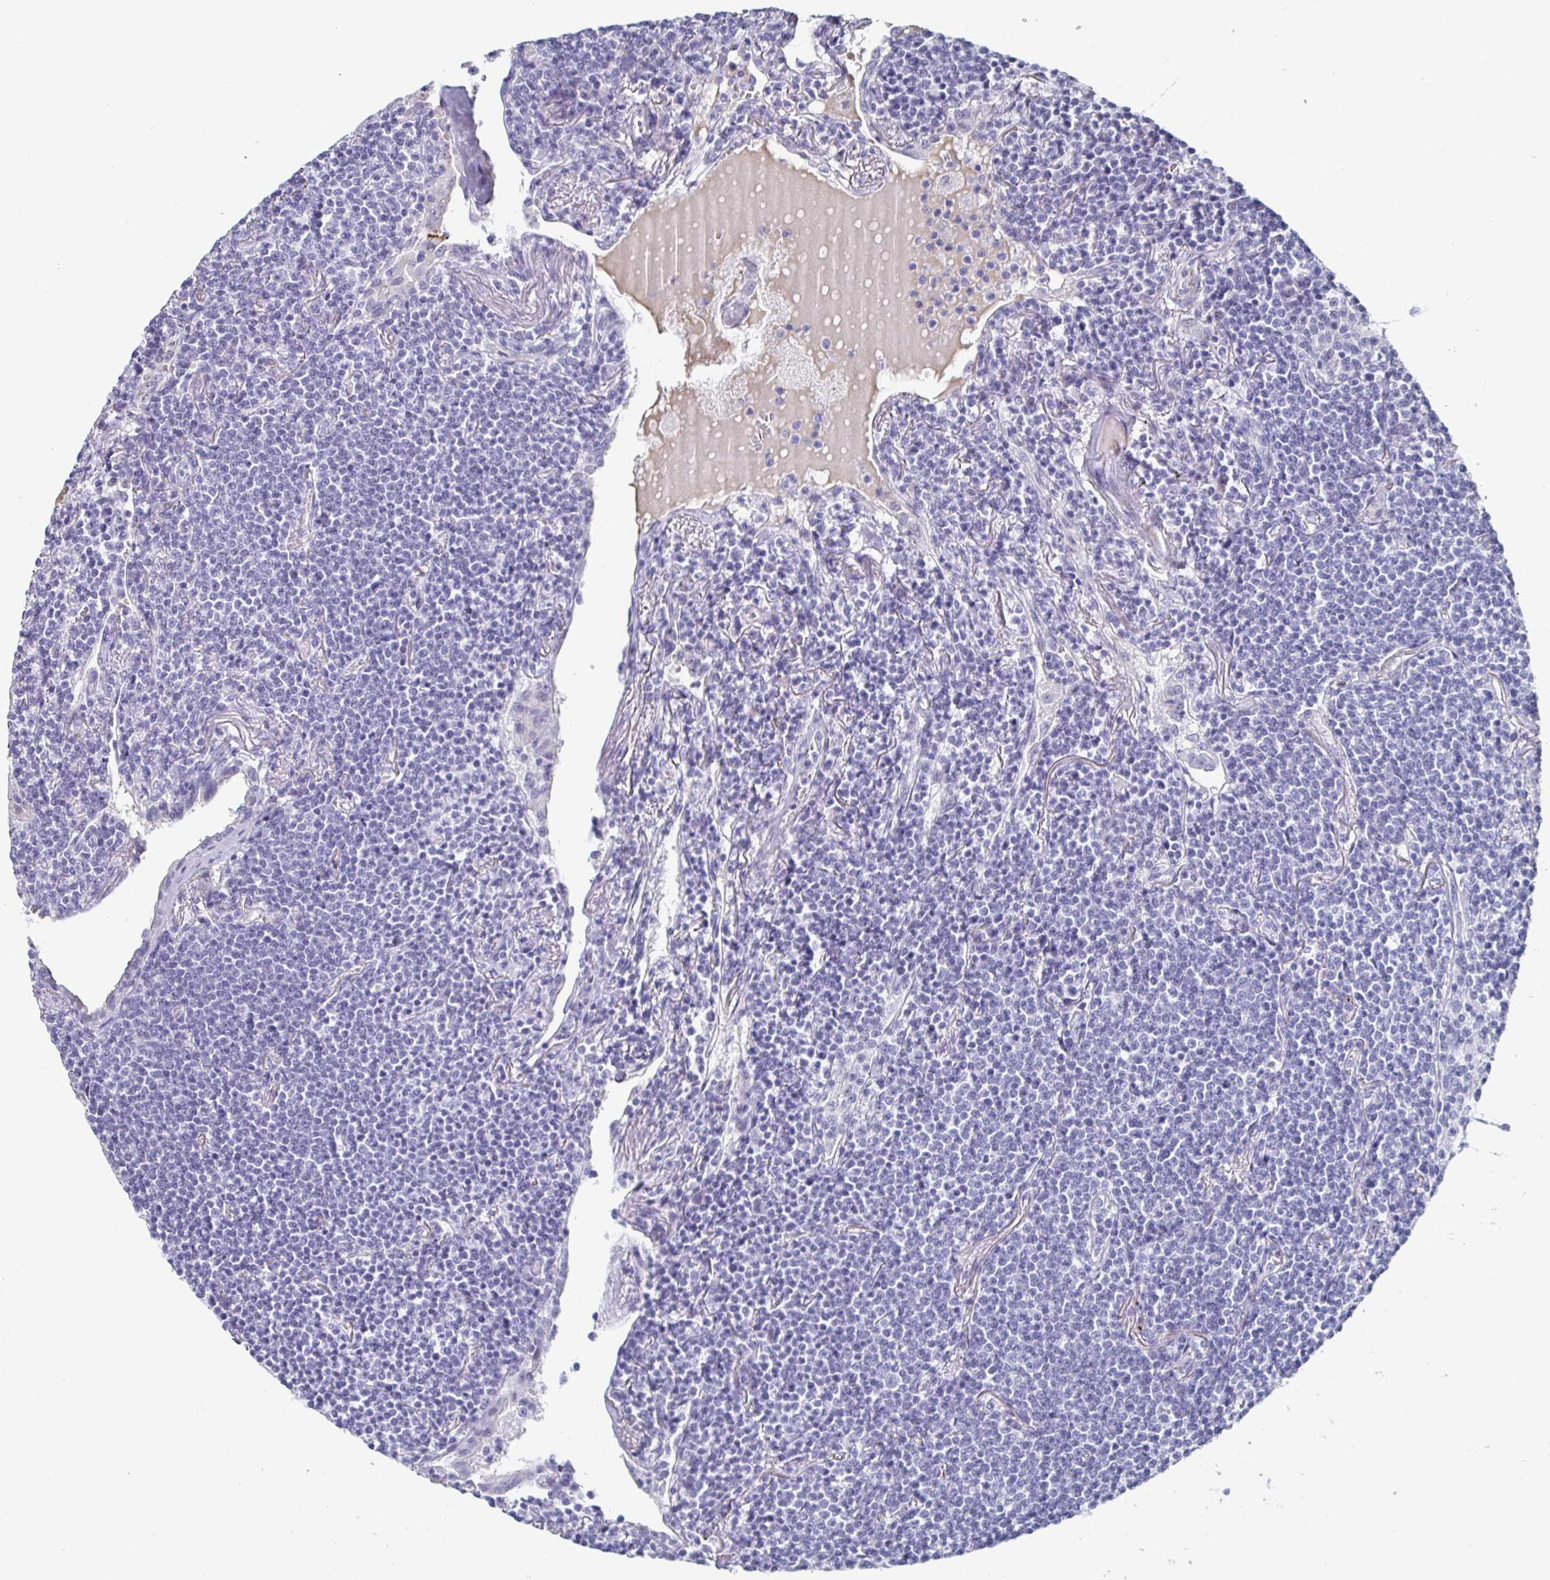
{"staining": {"intensity": "negative", "quantity": "none", "location": "none"}, "tissue": "lymphoma", "cell_type": "Tumor cells", "image_type": "cancer", "snomed": [{"axis": "morphology", "description": "Malignant lymphoma, non-Hodgkin's type, Low grade"}, {"axis": "topography", "description": "Lung"}], "caption": "Tumor cells show no significant staining in low-grade malignant lymphoma, non-Hodgkin's type.", "gene": "OOSP2", "patient": {"sex": "female", "age": 71}}